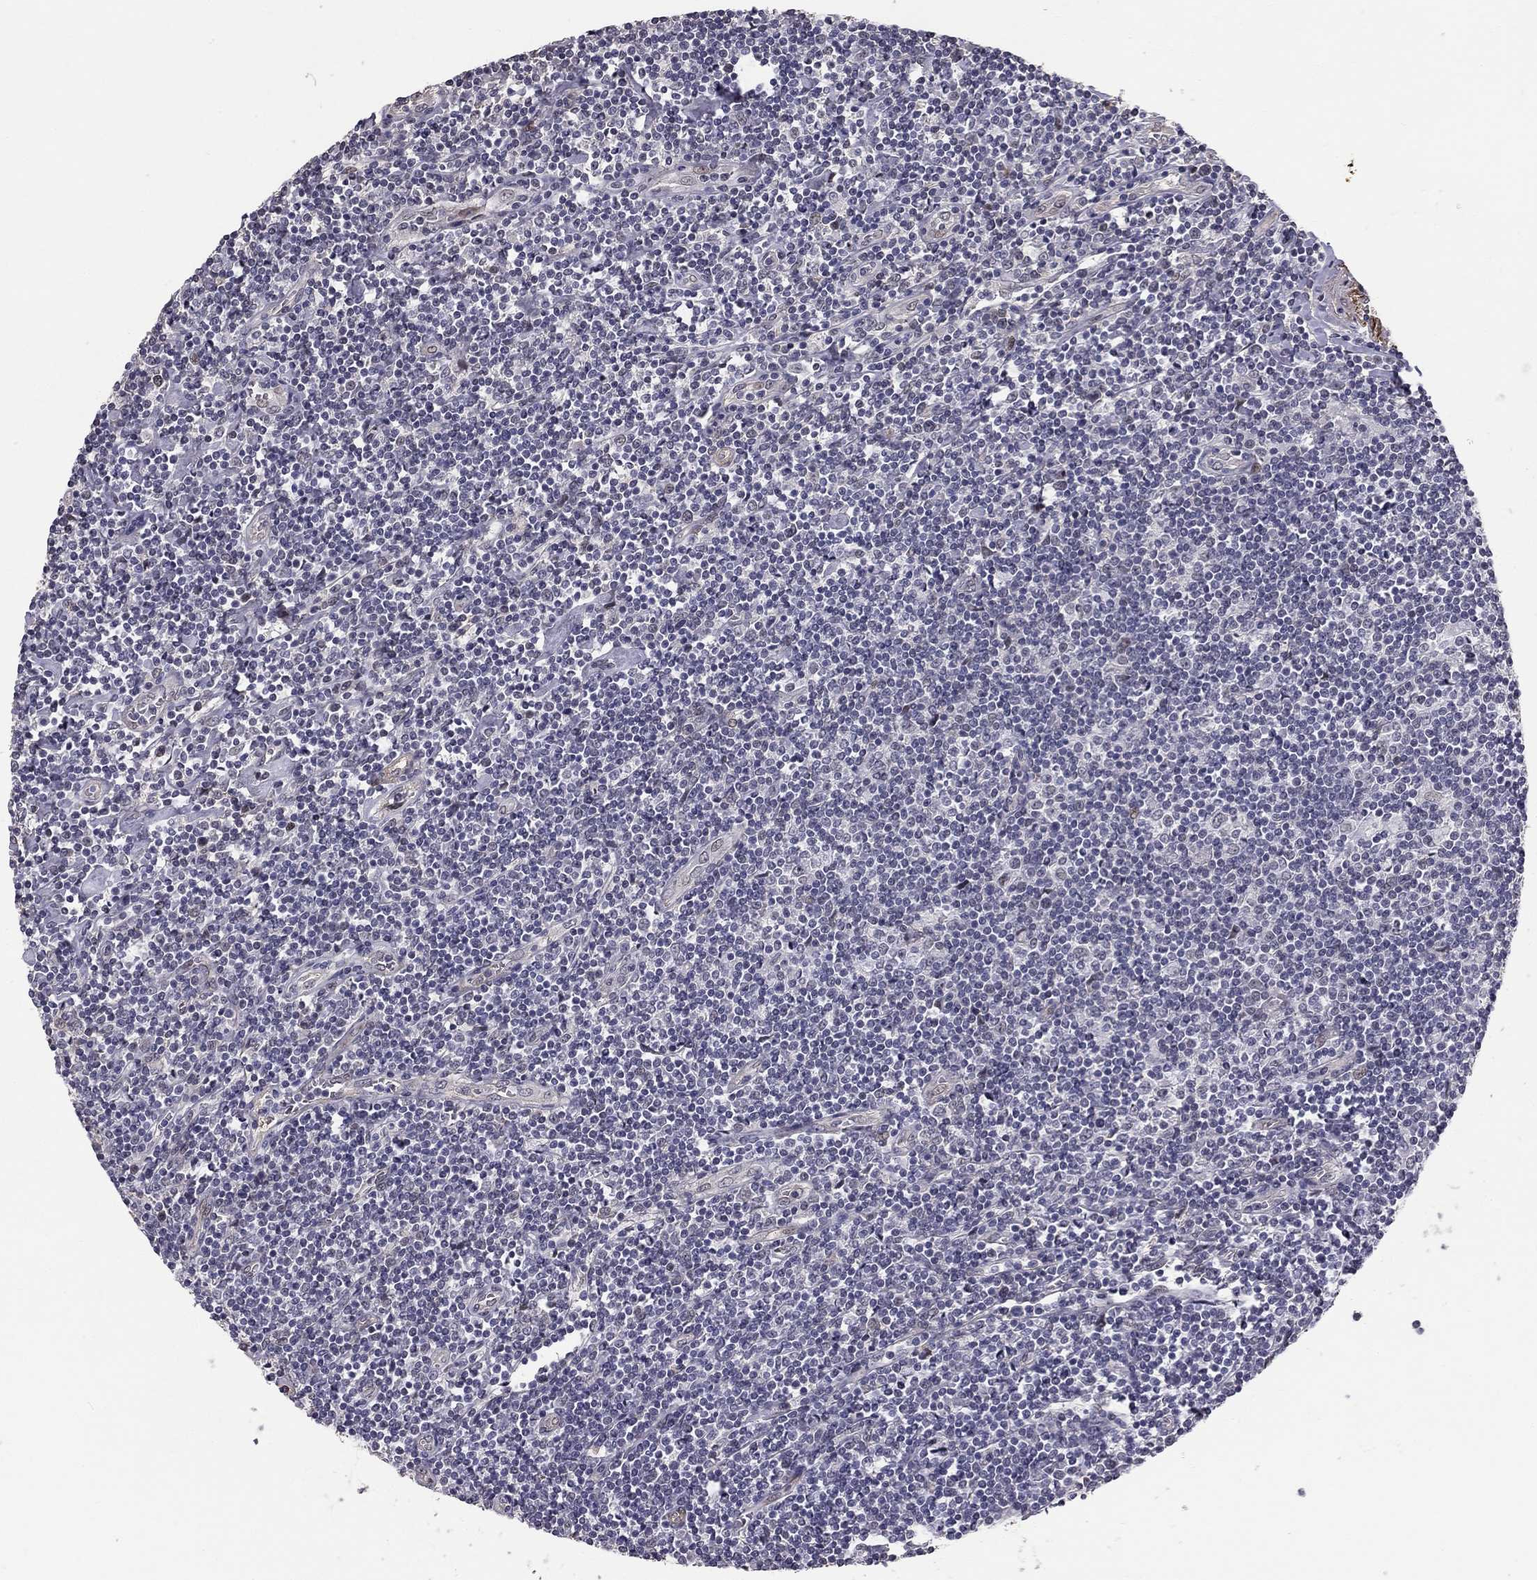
{"staining": {"intensity": "negative", "quantity": "none", "location": "none"}, "tissue": "lymphoma", "cell_type": "Tumor cells", "image_type": "cancer", "snomed": [{"axis": "morphology", "description": "Hodgkin's disease, NOS"}, {"axis": "topography", "description": "Lymph node"}], "caption": "IHC micrograph of neoplastic tissue: human Hodgkin's disease stained with DAB exhibits no significant protein staining in tumor cells.", "gene": "GJB4", "patient": {"sex": "male", "age": 40}}